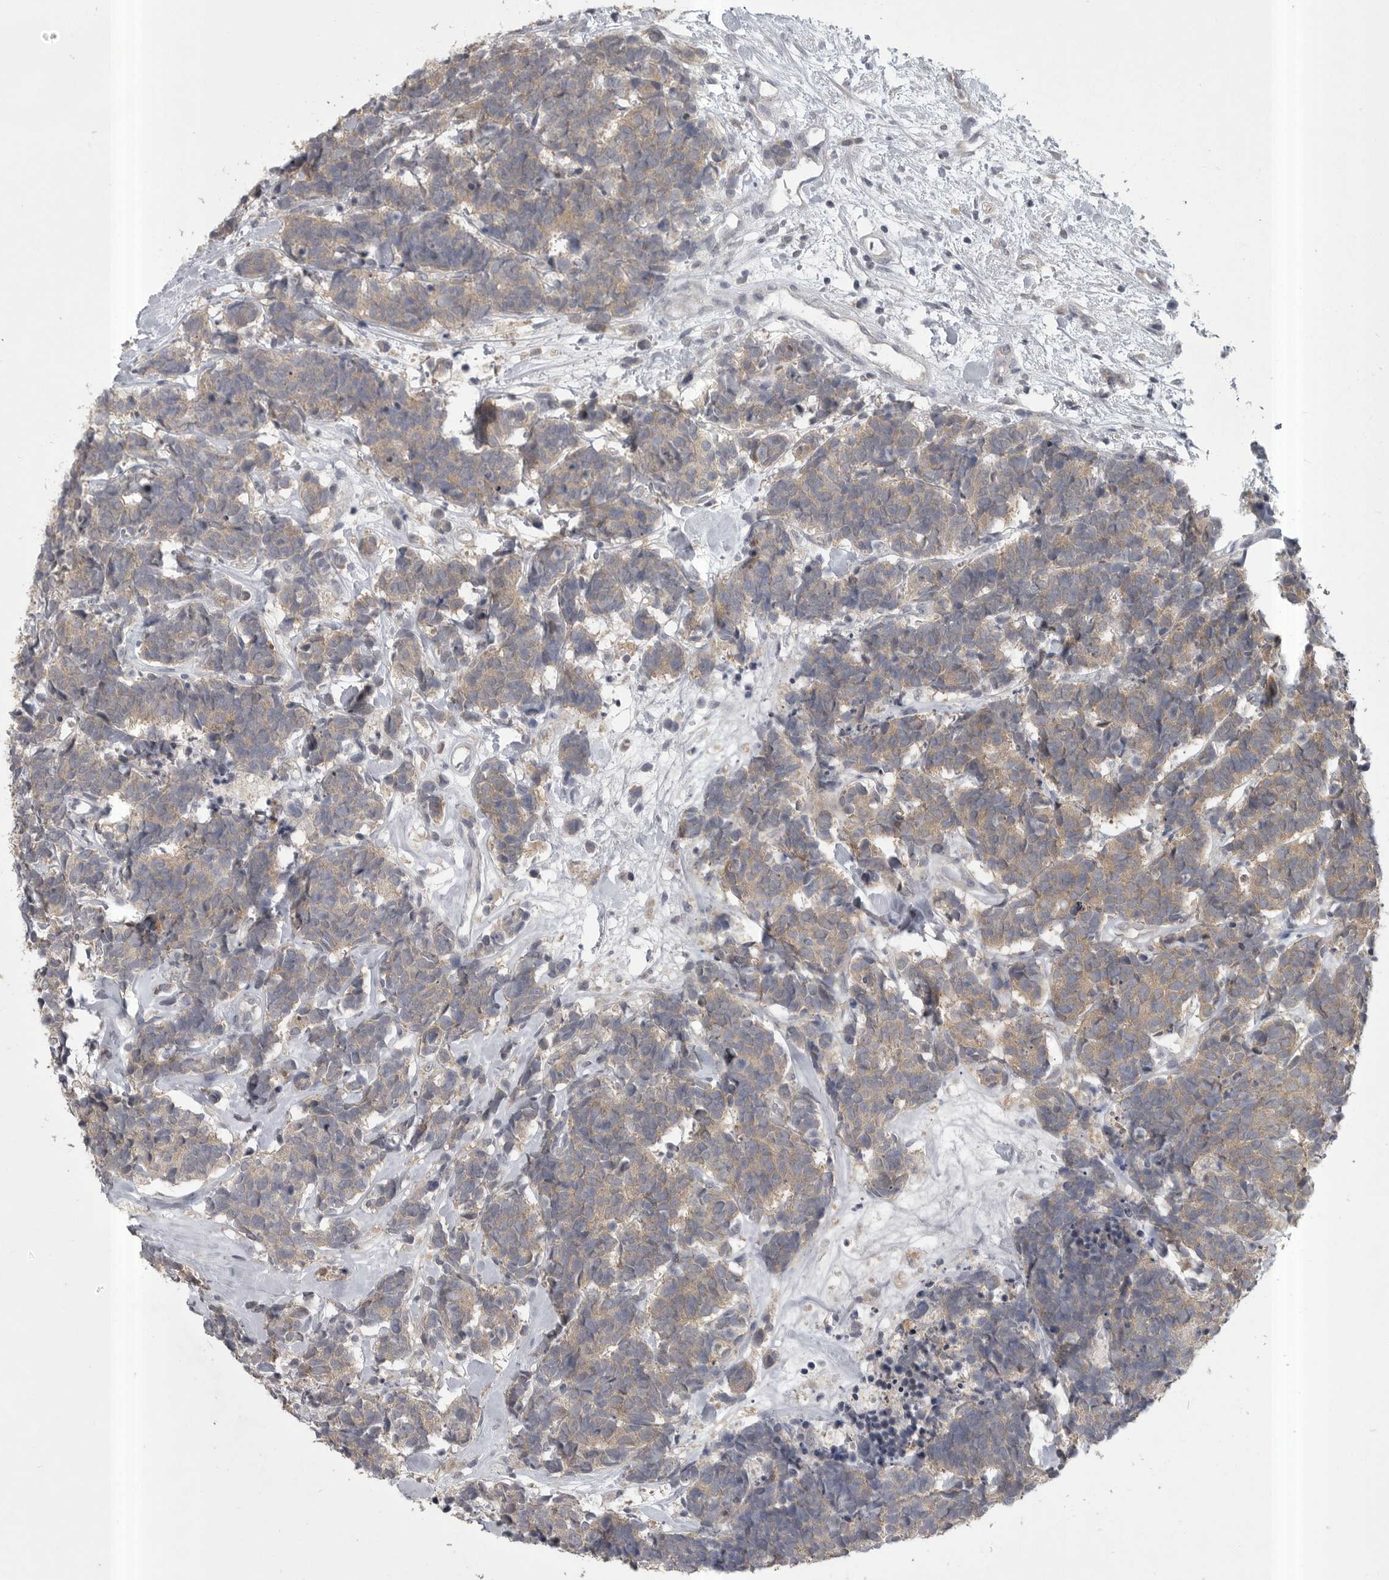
{"staining": {"intensity": "weak", "quantity": ">75%", "location": "cytoplasmic/membranous"}, "tissue": "carcinoid", "cell_type": "Tumor cells", "image_type": "cancer", "snomed": [{"axis": "morphology", "description": "Carcinoma, NOS"}, {"axis": "morphology", "description": "Carcinoid, malignant, NOS"}, {"axis": "topography", "description": "Urinary bladder"}], "caption": "Immunohistochemical staining of carcinoid (malignant) demonstrates weak cytoplasmic/membranous protein expression in about >75% of tumor cells. (DAB IHC with brightfield microscopy, high magnification).", "gene": "PHF13", "patient": {"sex": "male", "age": 57}}